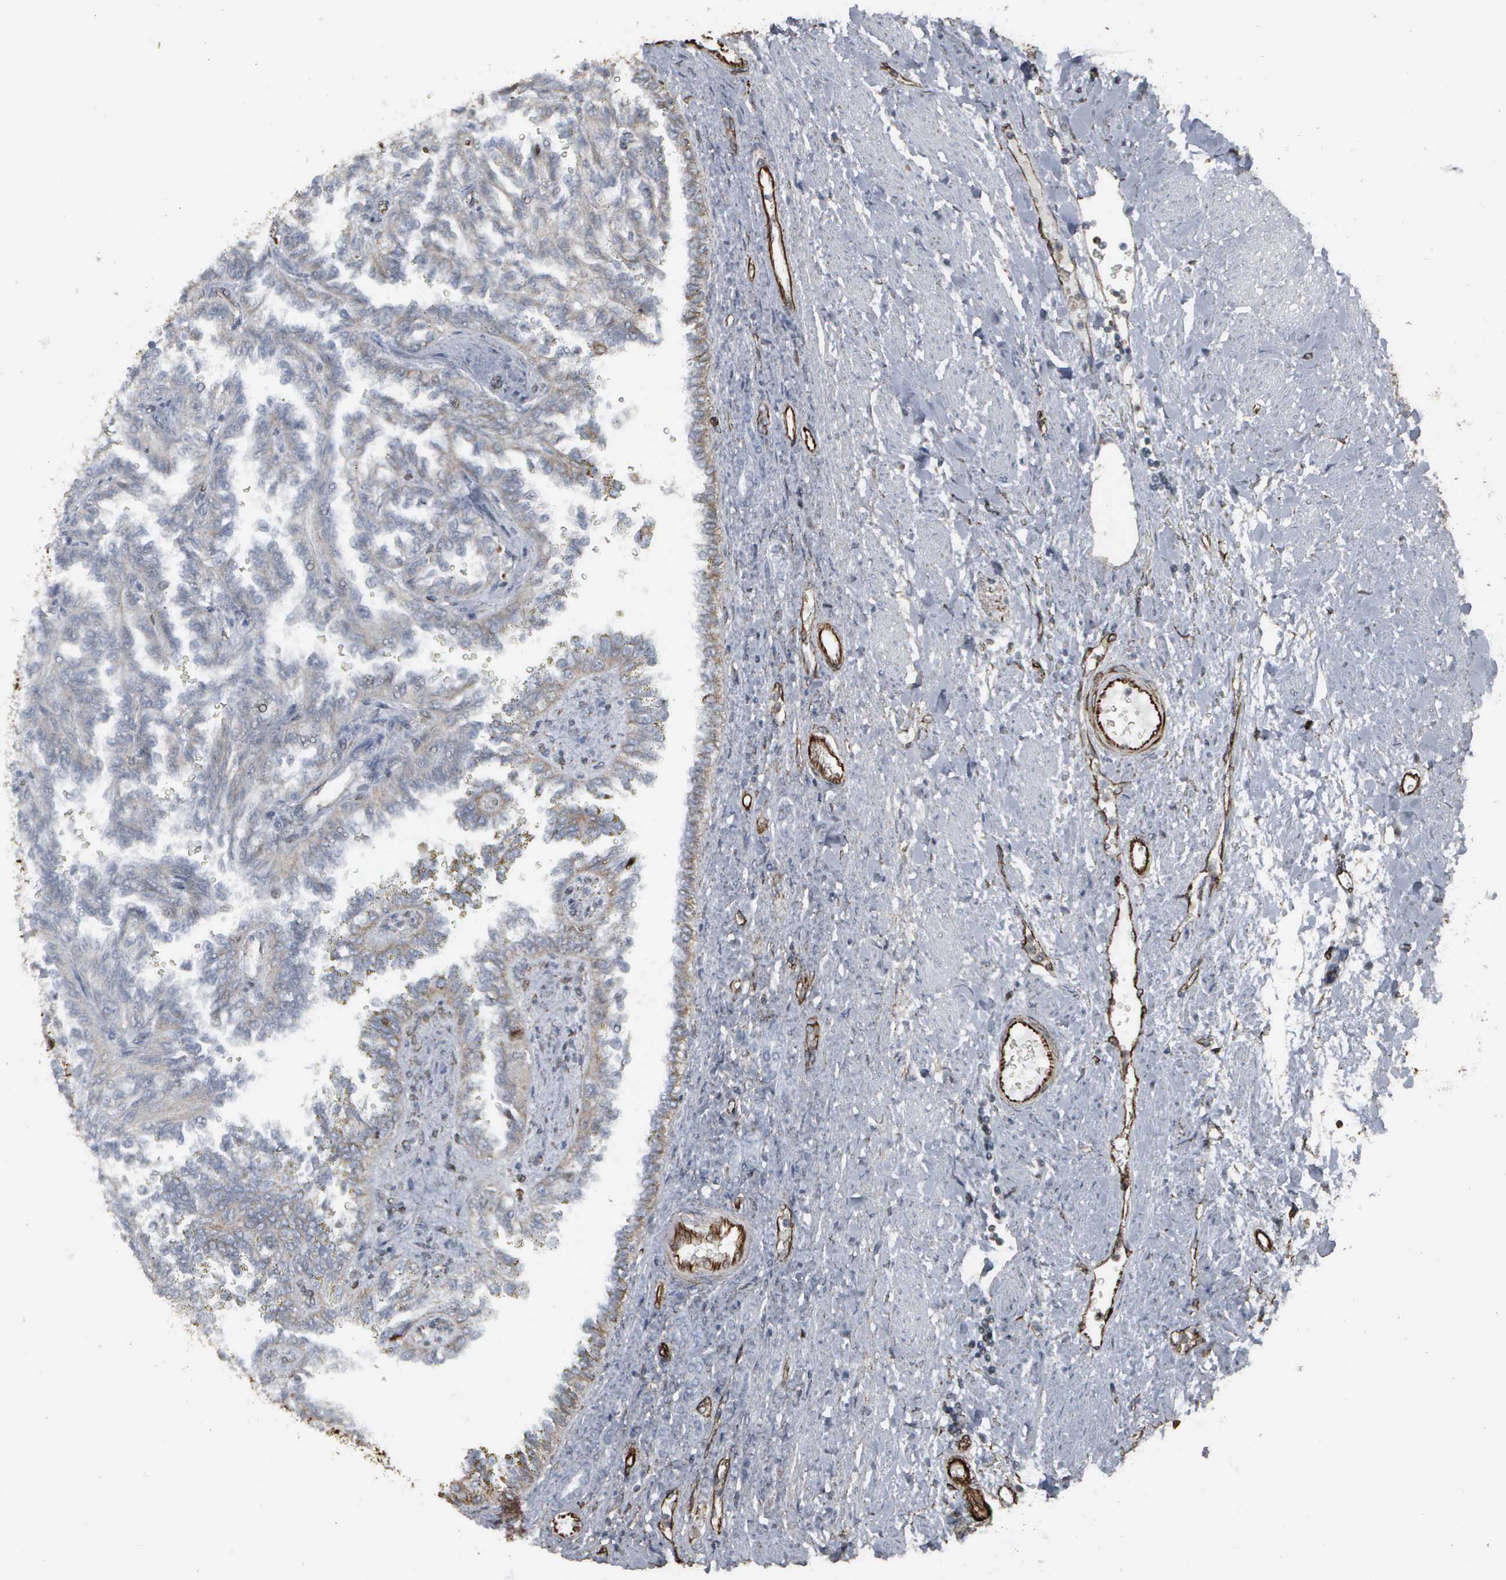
{"staining": {"intensity": "weak", "quantity": "<25%", "location": "cytoplasmic/membranous,nuclear"}, "tissue": "renal cancer", "cell_type": "Tumor cells", "image_type": "cancer", "snomed": [{"axis": "morphology", "description": "Inflammation, NOS"}, {"axis": "morphology", "description": "Adenocarcinoma, NOS"}, {"axis": "topography", "description": "Kidney"}], "caption": "Photomicrograph shows no protein expression in tumor cells of adenocarcinoma (renal) tissue.", "gene": "CCNE1", "patient": {"sex": "male", "age": 68}}